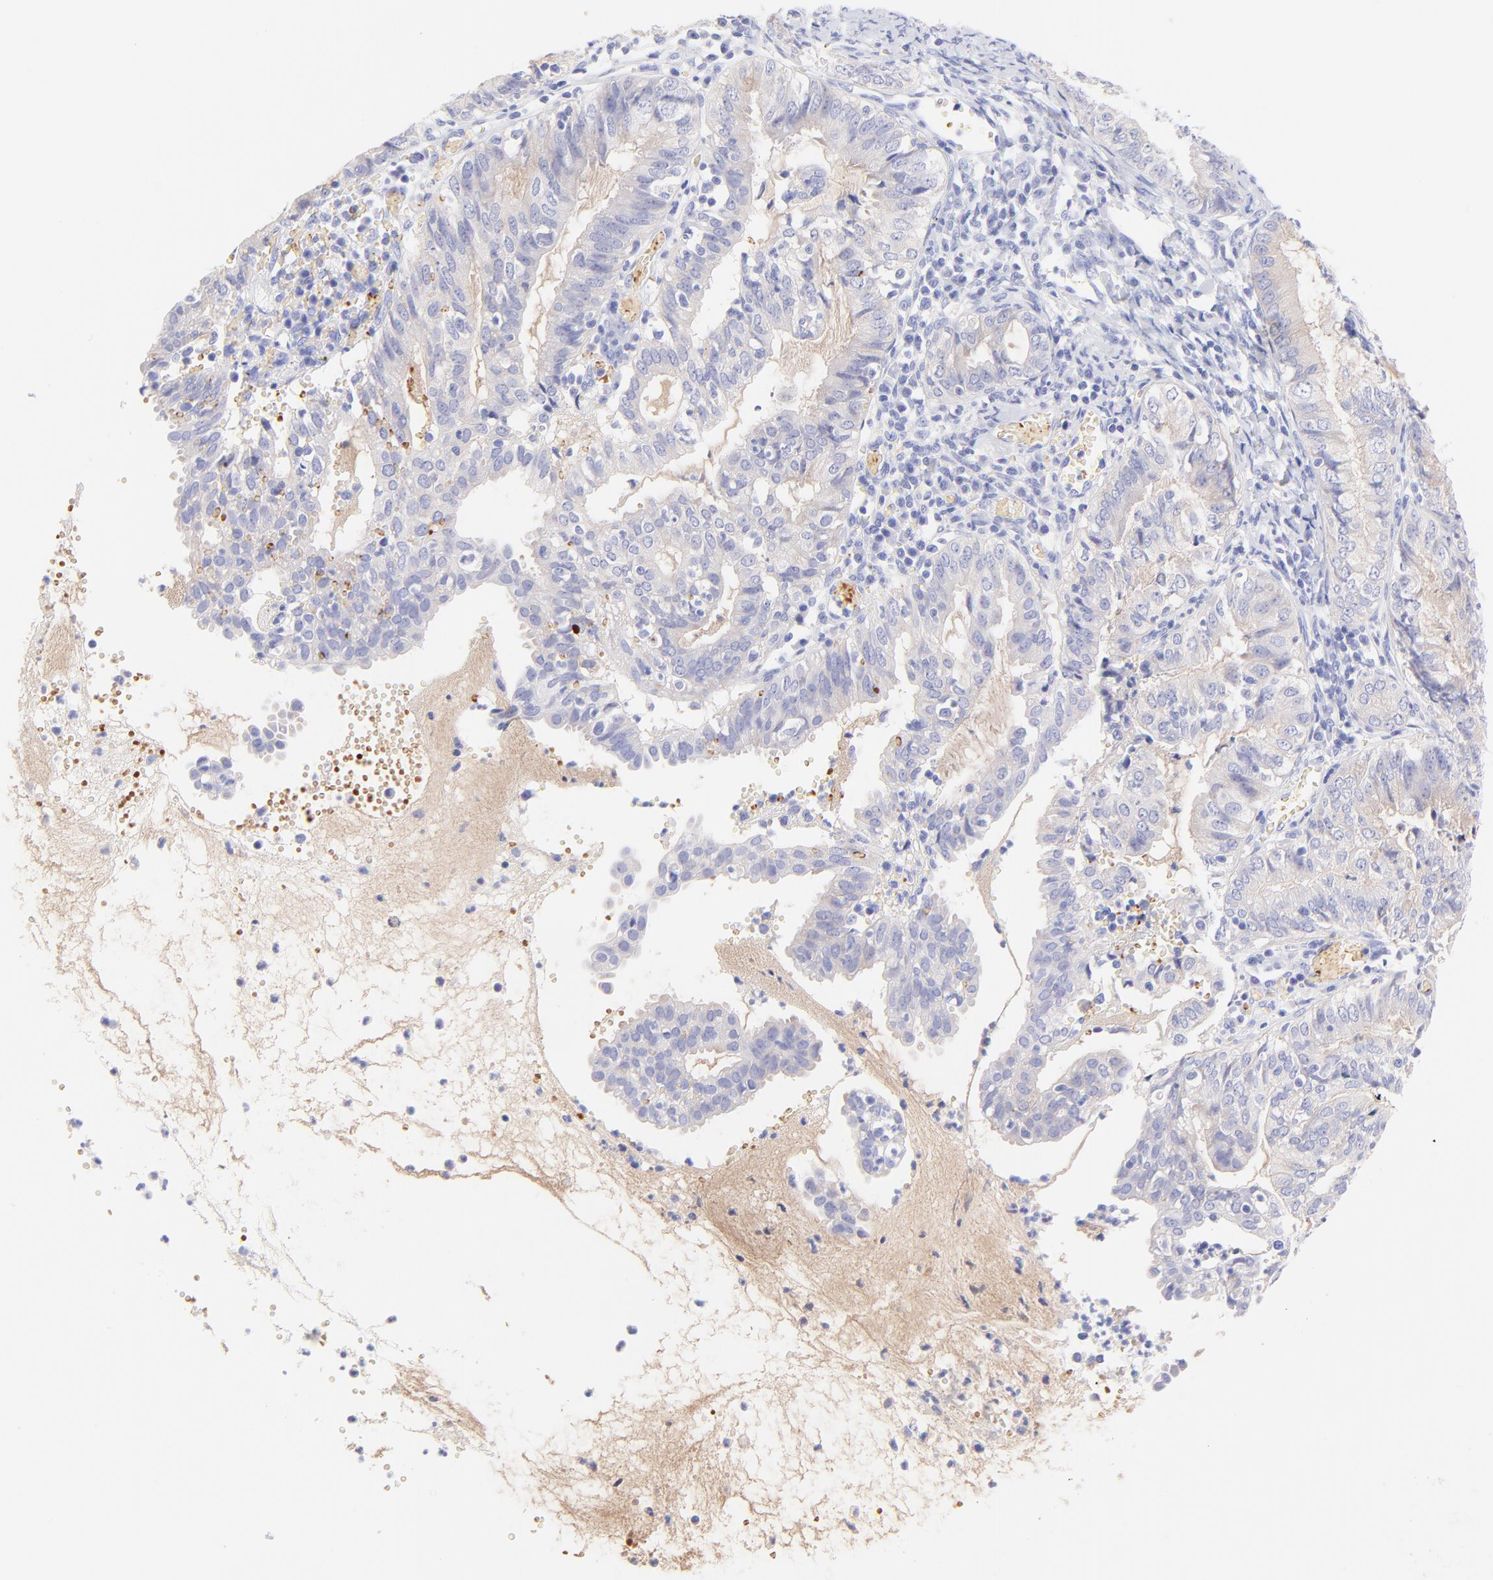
{"staining": {"intensity": "weak", "quantity": "25%-75%", "location": "cytoplasmic/membranous"}, "tissue": "endometrial cancer", "cell_type": "Tumor cells", "image_type": "cancer", "snomed": [{"axis": "morphology", "description": "Adenocarcinoma, NOS"}, {"axis": "topography", "description": "Endometrium"}], "caption": "This photomicrograph reveals immunohistochemistry (IHC) staining of human endometrial cancer (adenocarcinoma), with low weak cytoplasmic/membranous staining in about 25%-75% of tumor cells.", "gene": "FRMPD3", "patient": {"sex": "female", "age": 66}}